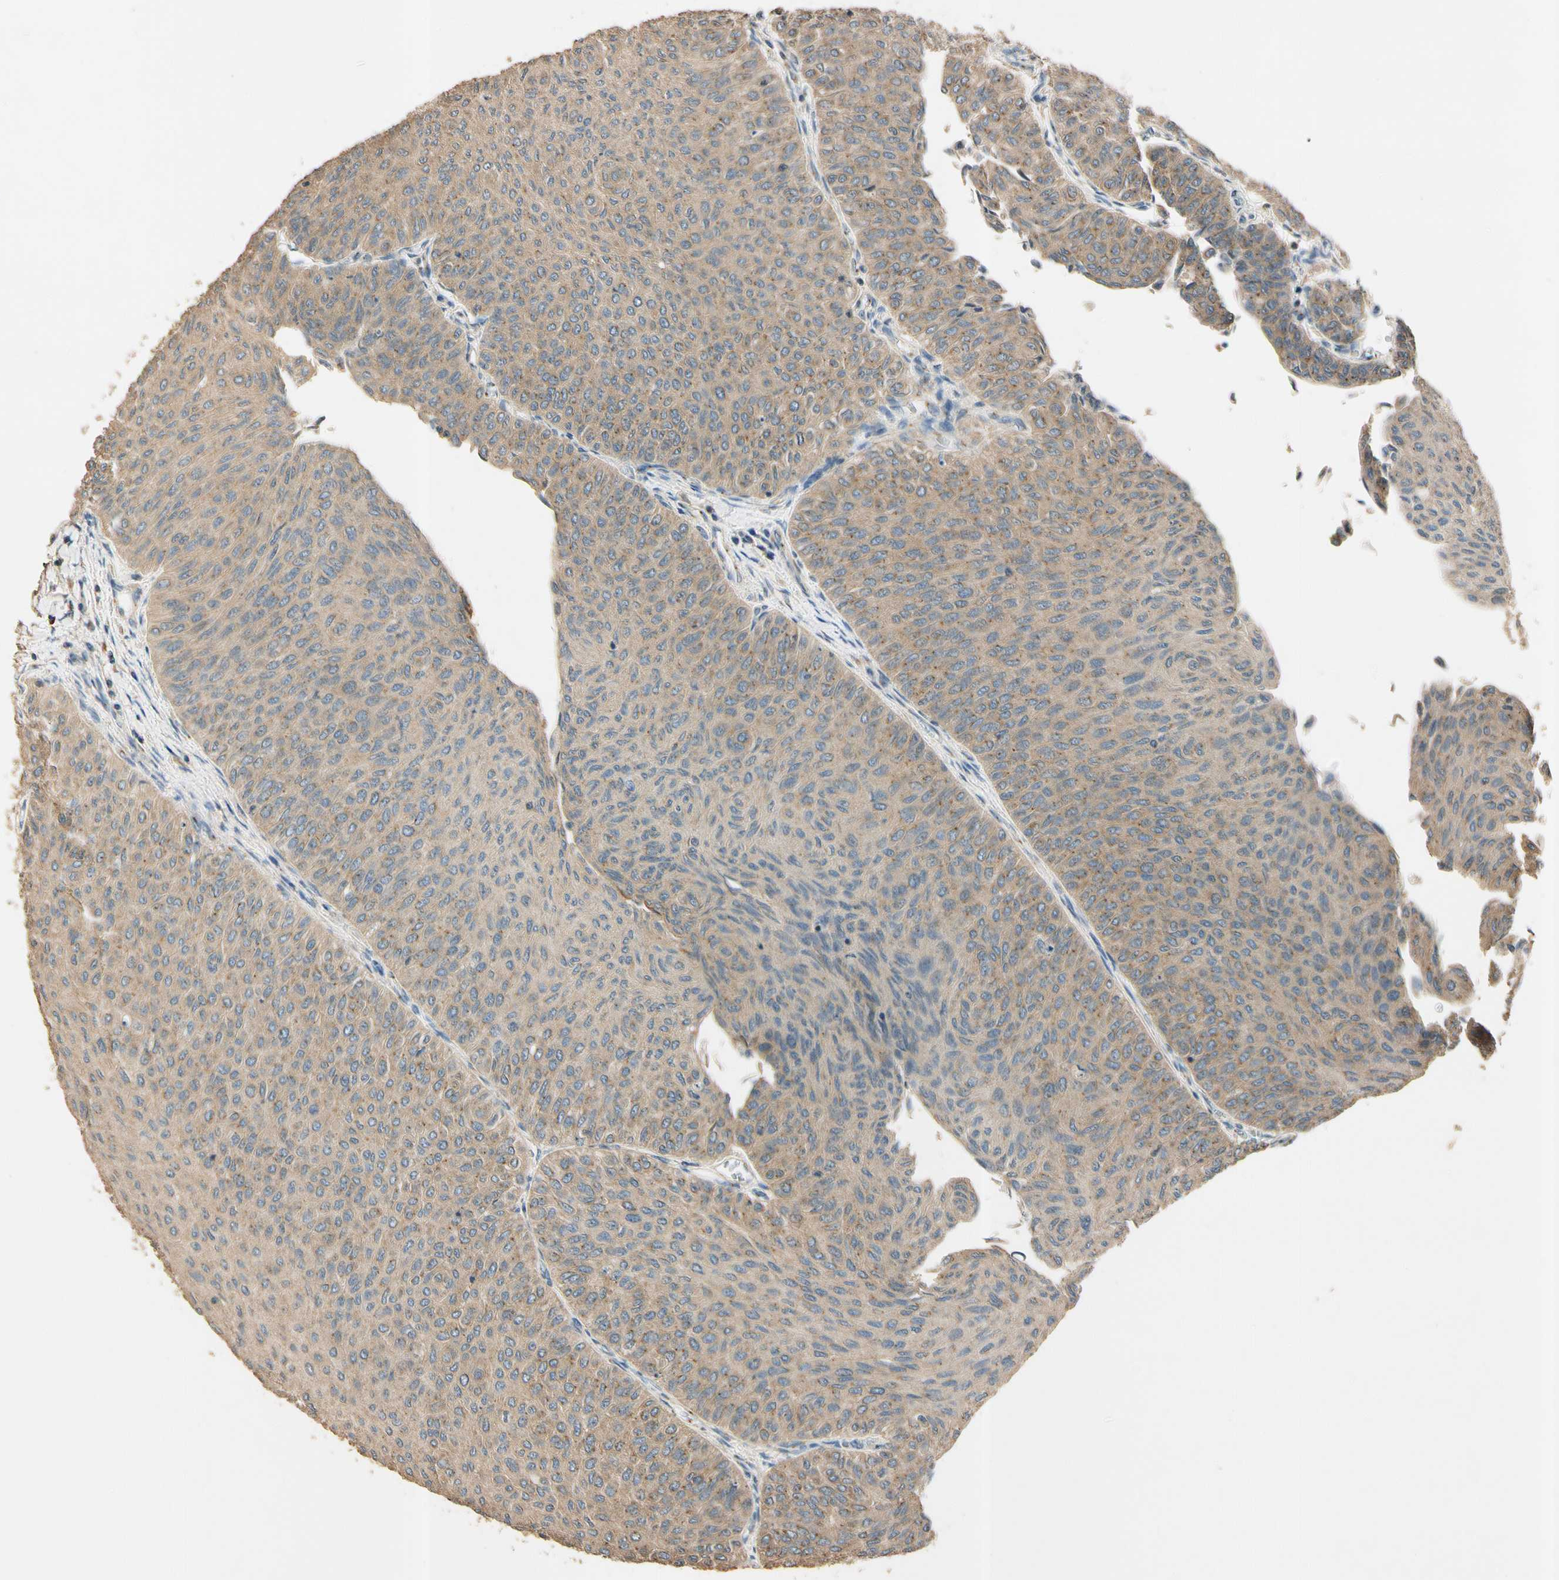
{"staining": {"intensity": "weak", "quantity": ">75%", "location": "cytoplasmic/membranous"}, "tissue": "urothelial cancer", "cell_type": "Tumor cells", "image_type": "cancer", "snomed": [{"axis": "morphology", "description": "Urothelial carcinoma, Low grade"}, {"axis": "topography", "description": "Urinary bladder"}], "caption": "Protein expression analysis of urothelial cancer exhibits weak cytoplasmic/membranous positivity in approximately >75% of tumor cells.", "gene": "AKAP9", "patient": {"sex": "male", "age": 78}}